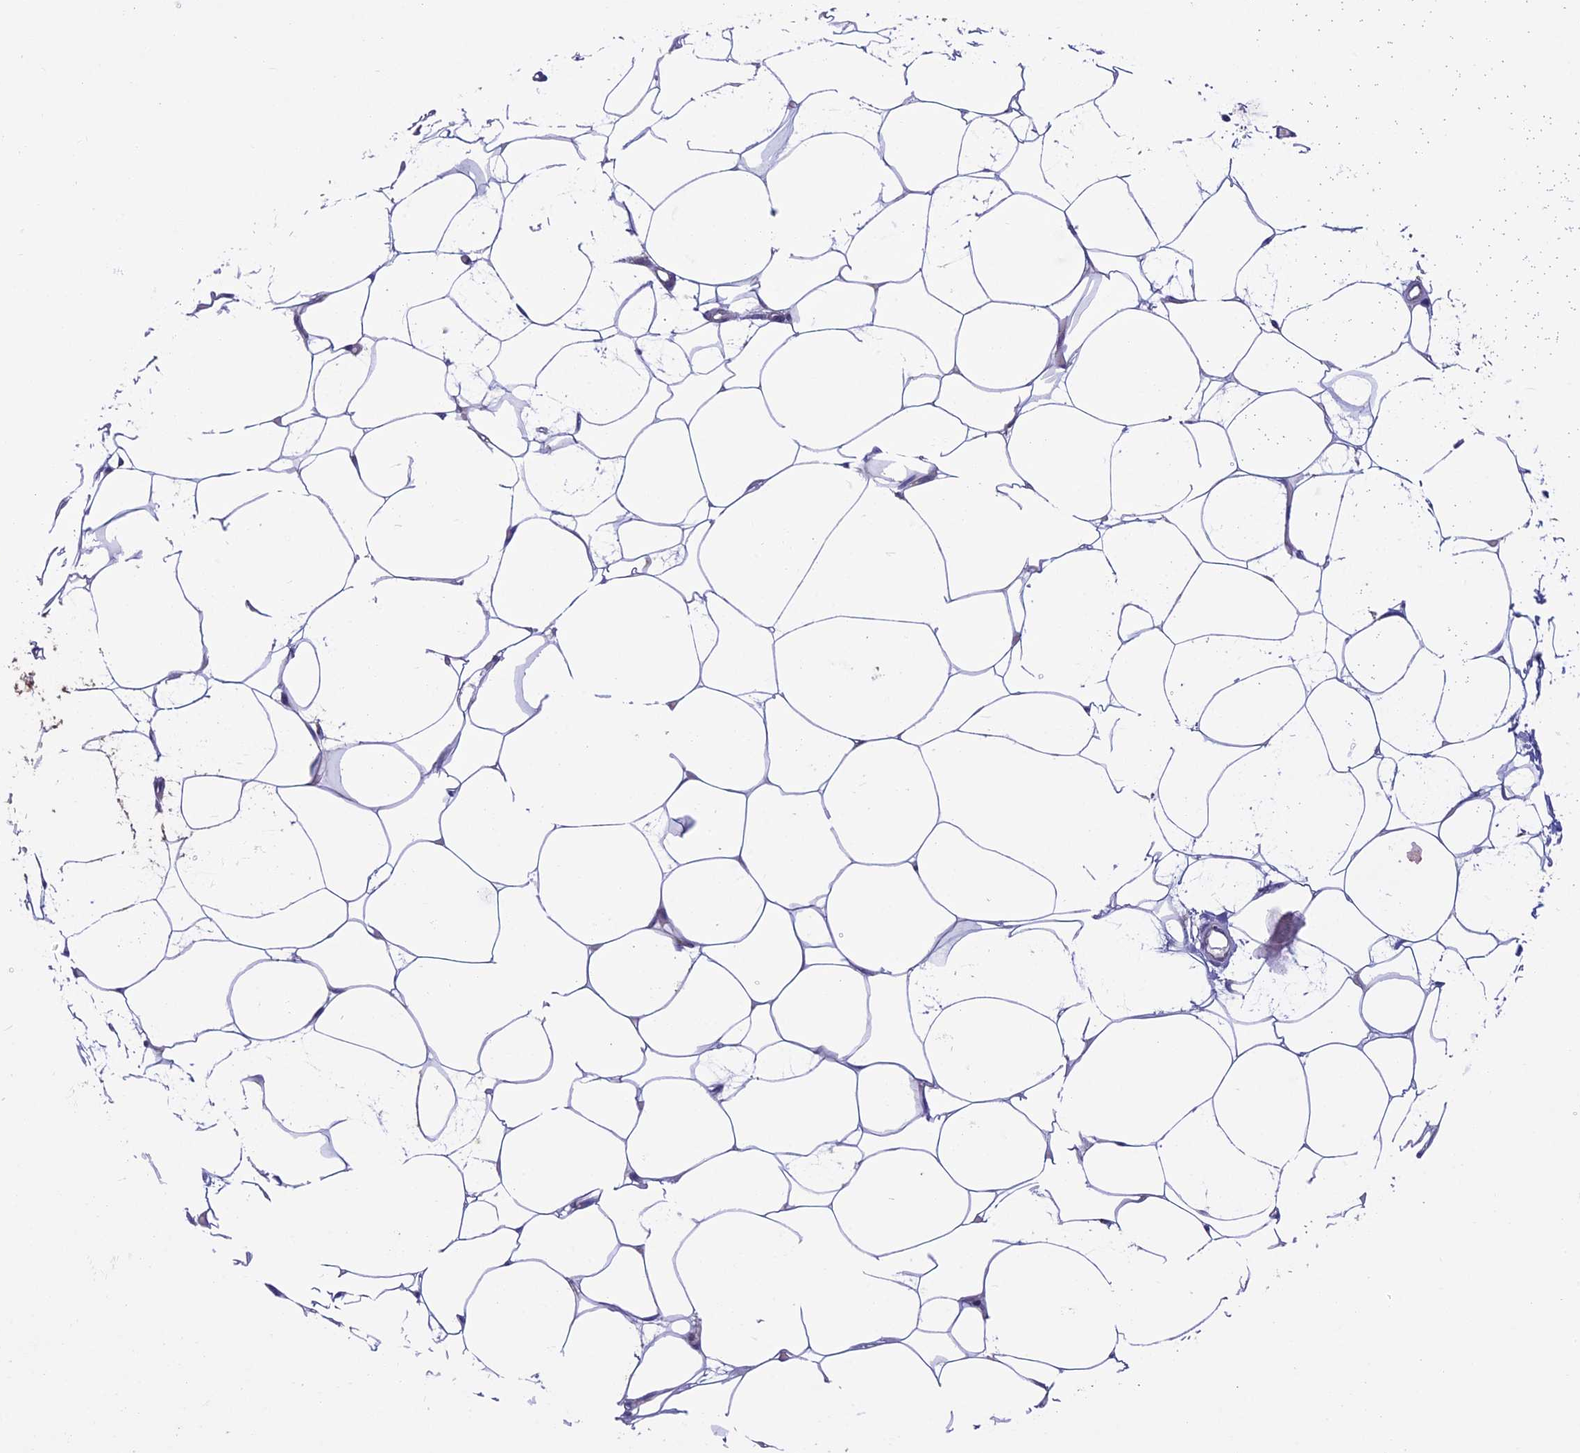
{"staining": {"intensity": "negative", "quantity": "none", "location": "none"}, "tissue": "adipose tissue", "cell_type": "Adipocytes", "image_type": "normal", "snomed": [{"axis": "morphology", "description": "Normal tissue, NOS"}, {"axis": "topography", "description": "Breast"}], "caption": "Human adipose tissue stained for a protein using immunohistochemistry (IHC) reveals no staining in adipocytes.", "gene": "MFSD12", "patient": {"sex": "female", "age": 23}}